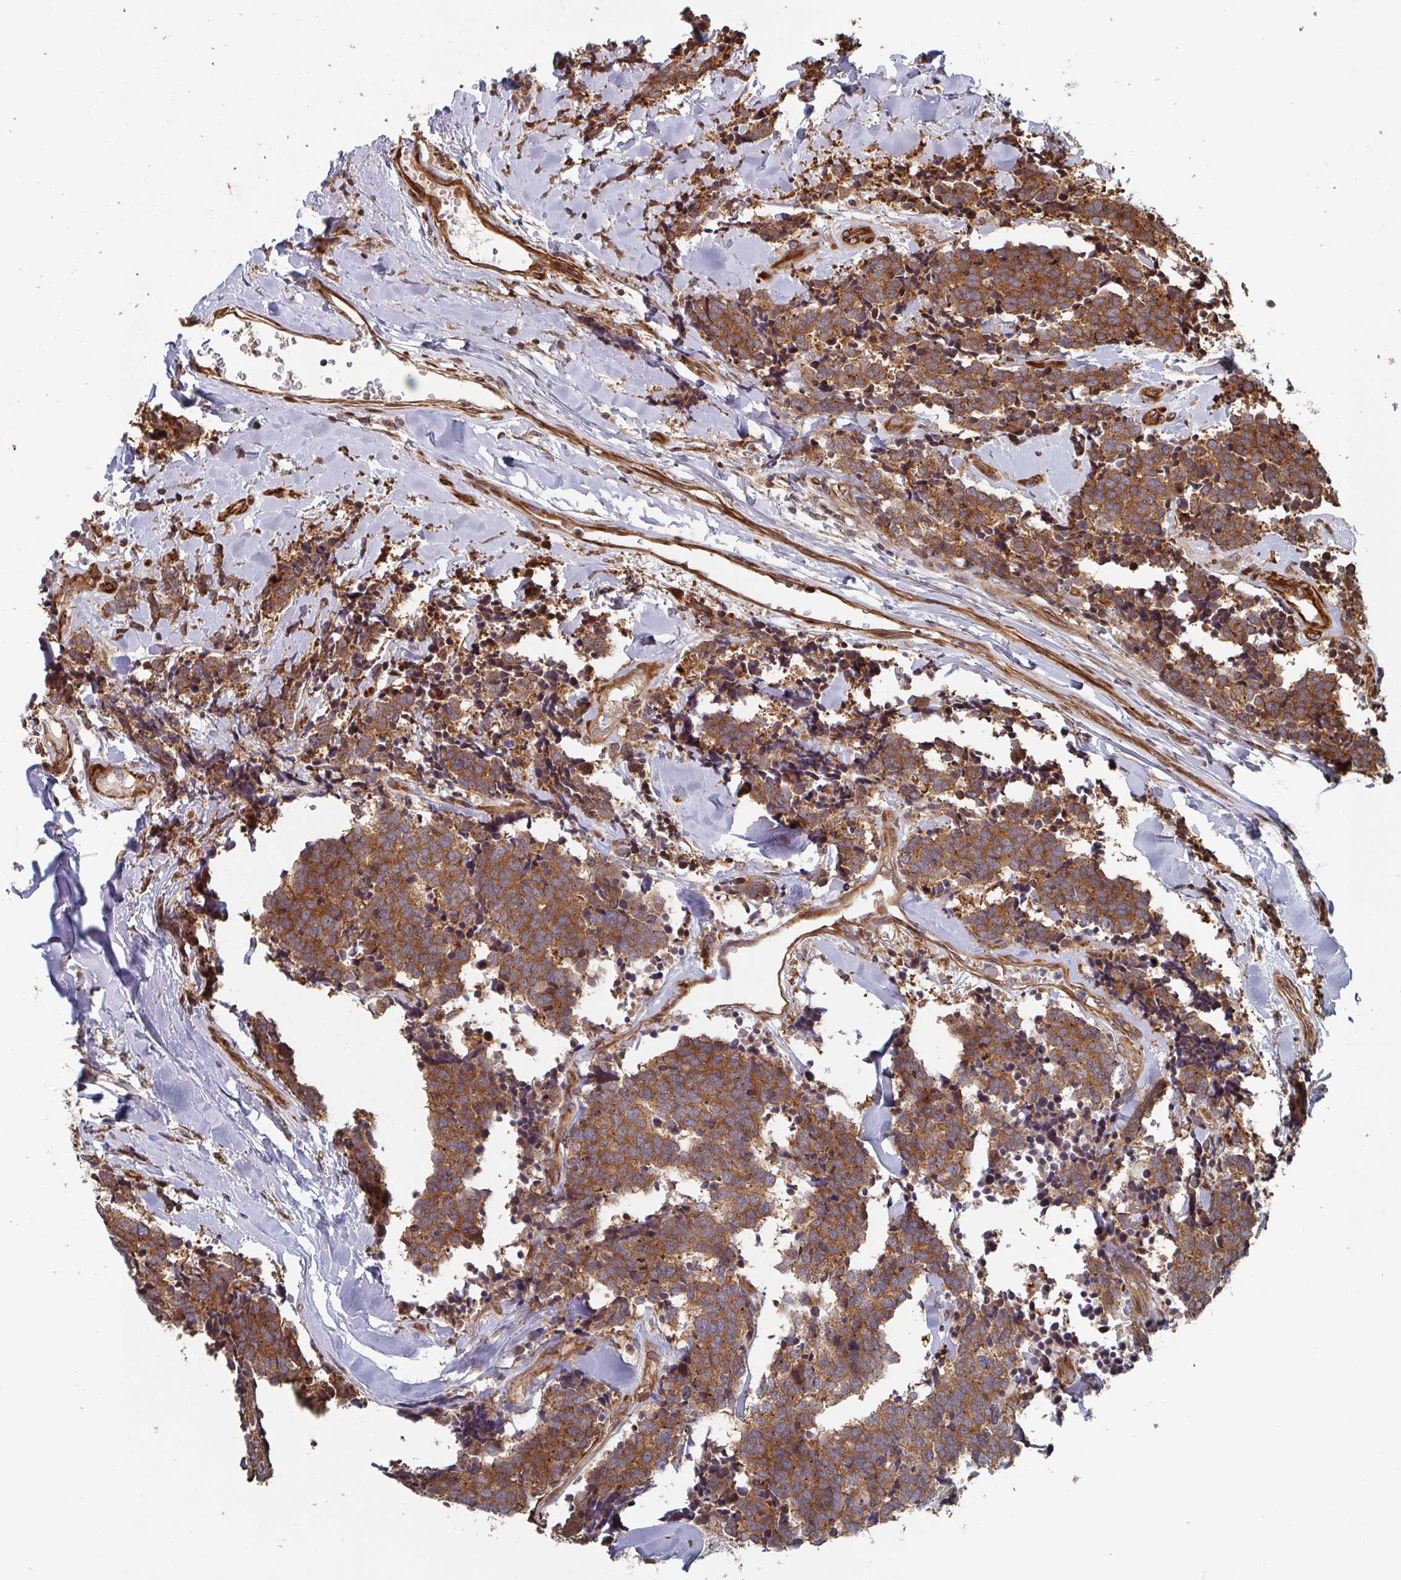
{"staining": {"intensity": "moderate", "quantity": ">75%", "location": "cytoplasmic/membranous"}, "tissue": "carcinoid", "cell_type": "Tumor cells", "image_type": "cancer", "snomed": [{"axis": "morphology", "description": "Carcinoid, malignant, NOS"}, {"axis": "topography", "description": "Skin"}], "caption": "This micrograph shows carcinoid stained with IHC to label a protein in brown. The cytoplasmic/membranous of tumor cells show moderate positivity for the protein. Nuclei are counter-stained blue.", "gene": "DVL3", "patient": {"sex": "female", "age": 79}}